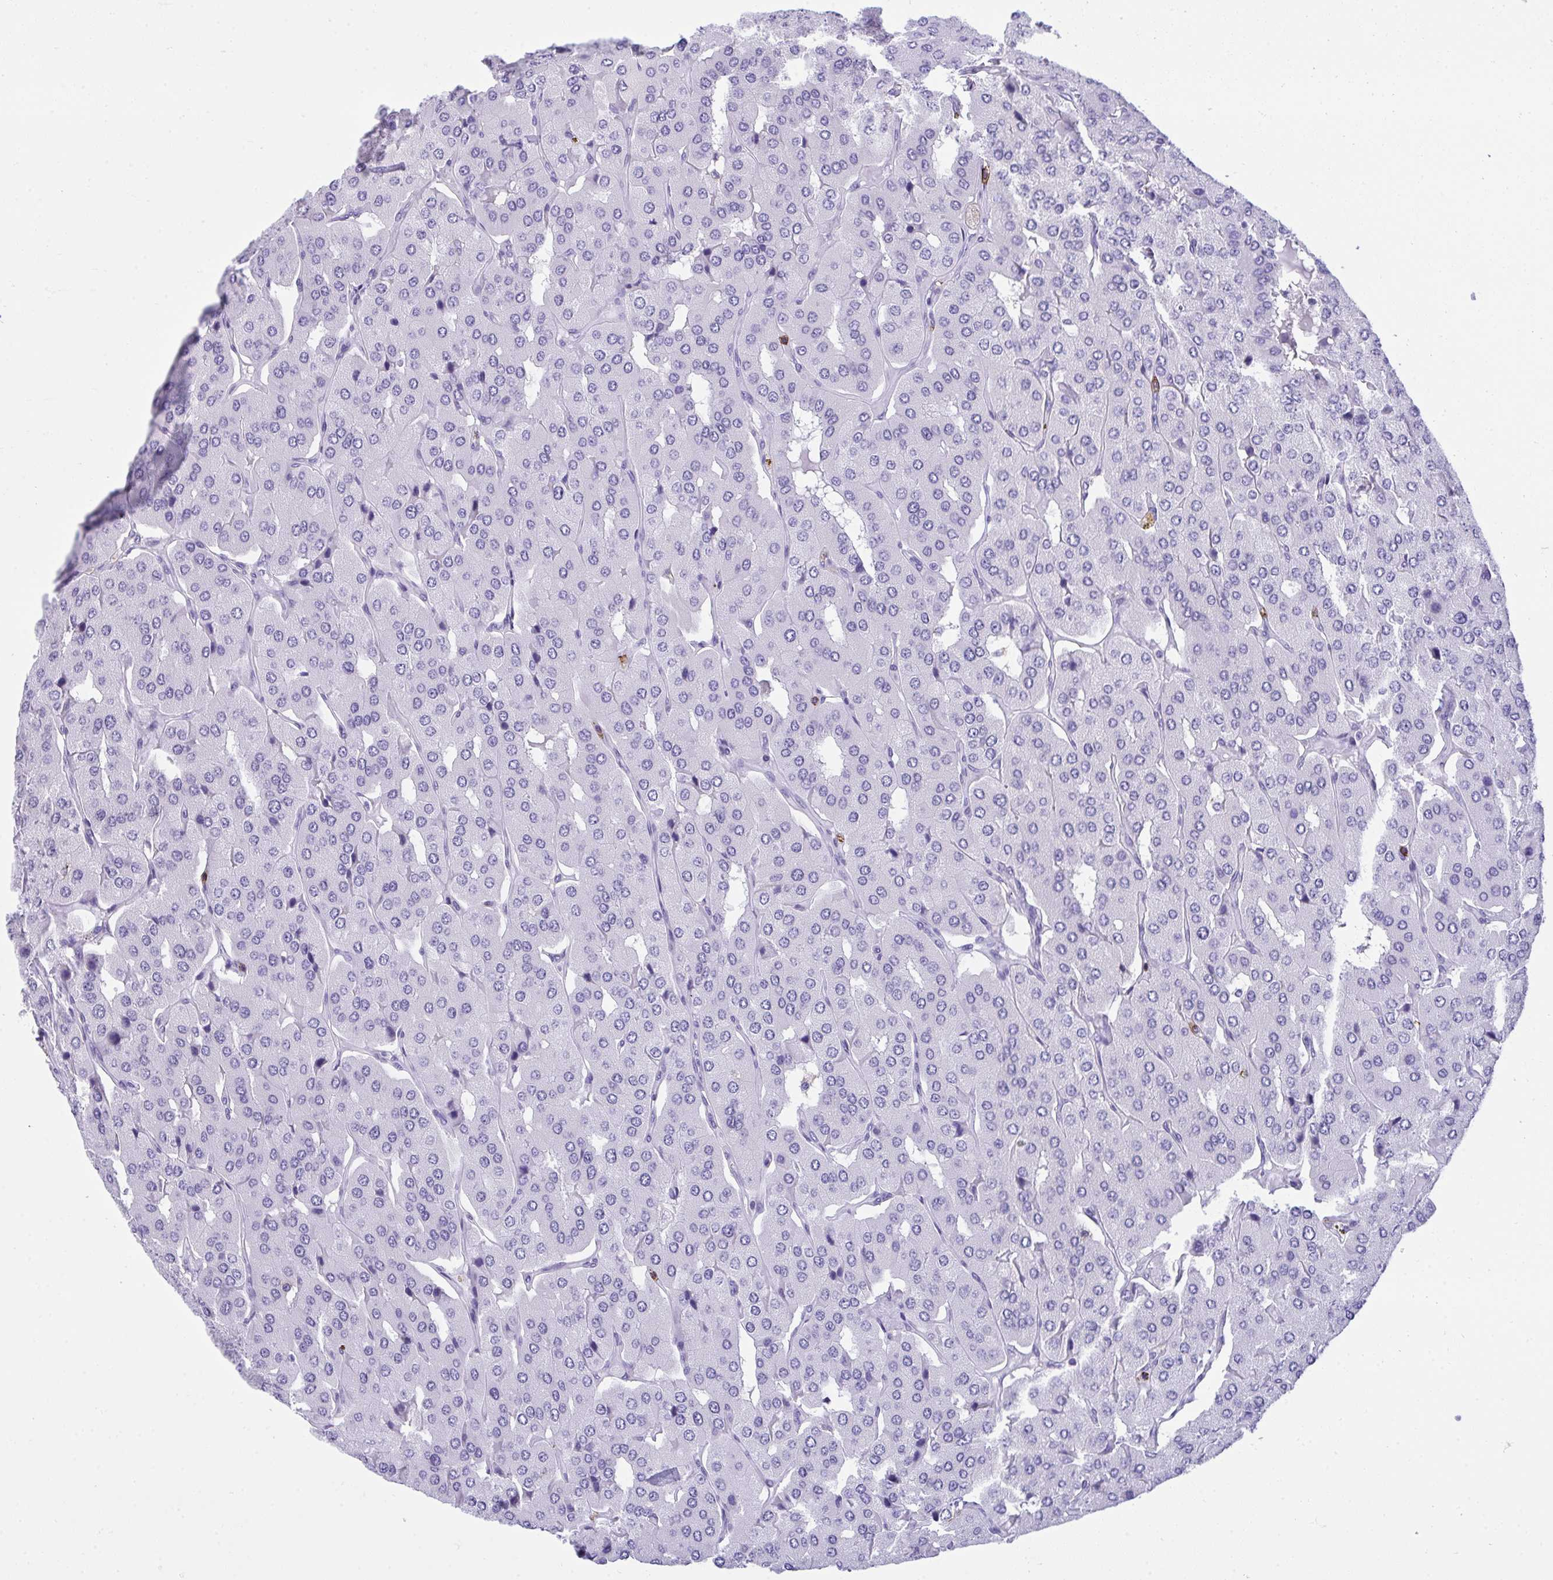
{"staining": {"intensity": "negative", "quantity": "none", "location": "none"}, "tissue": "parathyroid gland", "cell_type": "Glandular cells", "image_type": "normal", "snomed": [{"axis": "morphology", "description": "Normal tissue, NOS"}, {"axis": "morphology", "description": "Adenoma, NOS"}, {"axis": "topography", "description": "Parathyroid gland"}], "caption": "A photomicrograph of human parathyroid gland is negative for staining in glandular cells.", "gene": "SPN", "patient": {"sex": "female", "age": 86}}